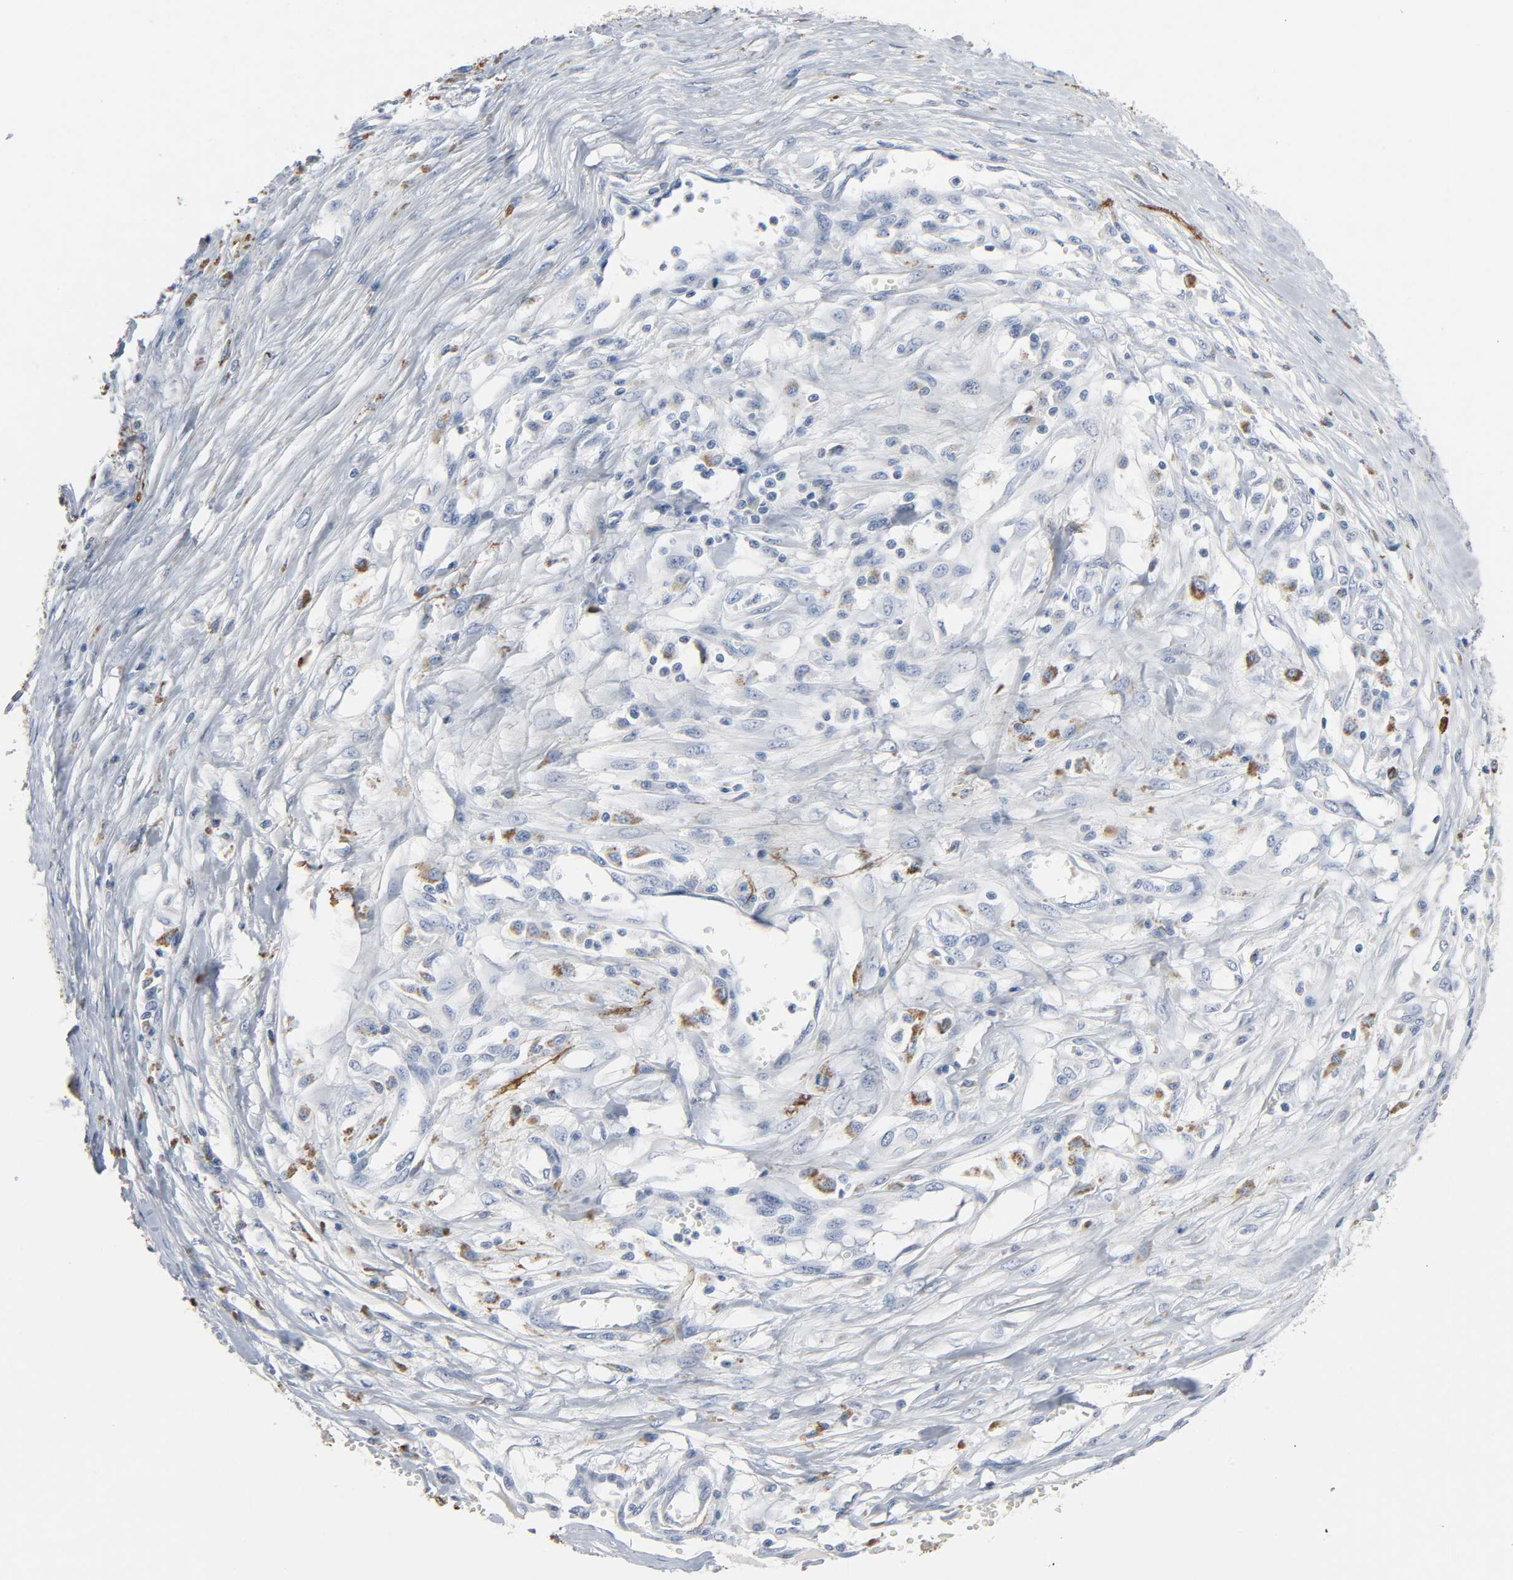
{"staining": {"intensity": "weak", "quantity": "25%-75%", "location": "cytoplasmic/membranous"}, "tissue": "melanoma", "cell_type": "Tumor cells", "image_type": "cancer", "snomed": [{"axis": "morphology", "description": "Malignant melanoma, Metastatic site"}, {"axis": "topography", "description": "Lymph node"}], "caption": "Immunohistochemical staining of melanoma displays weak cytoplasmic/membranous protein expression in about 25%-75% of tumor cells.", "gene": "FBLN5", "patient": {"sex": "male", "age": 59}}